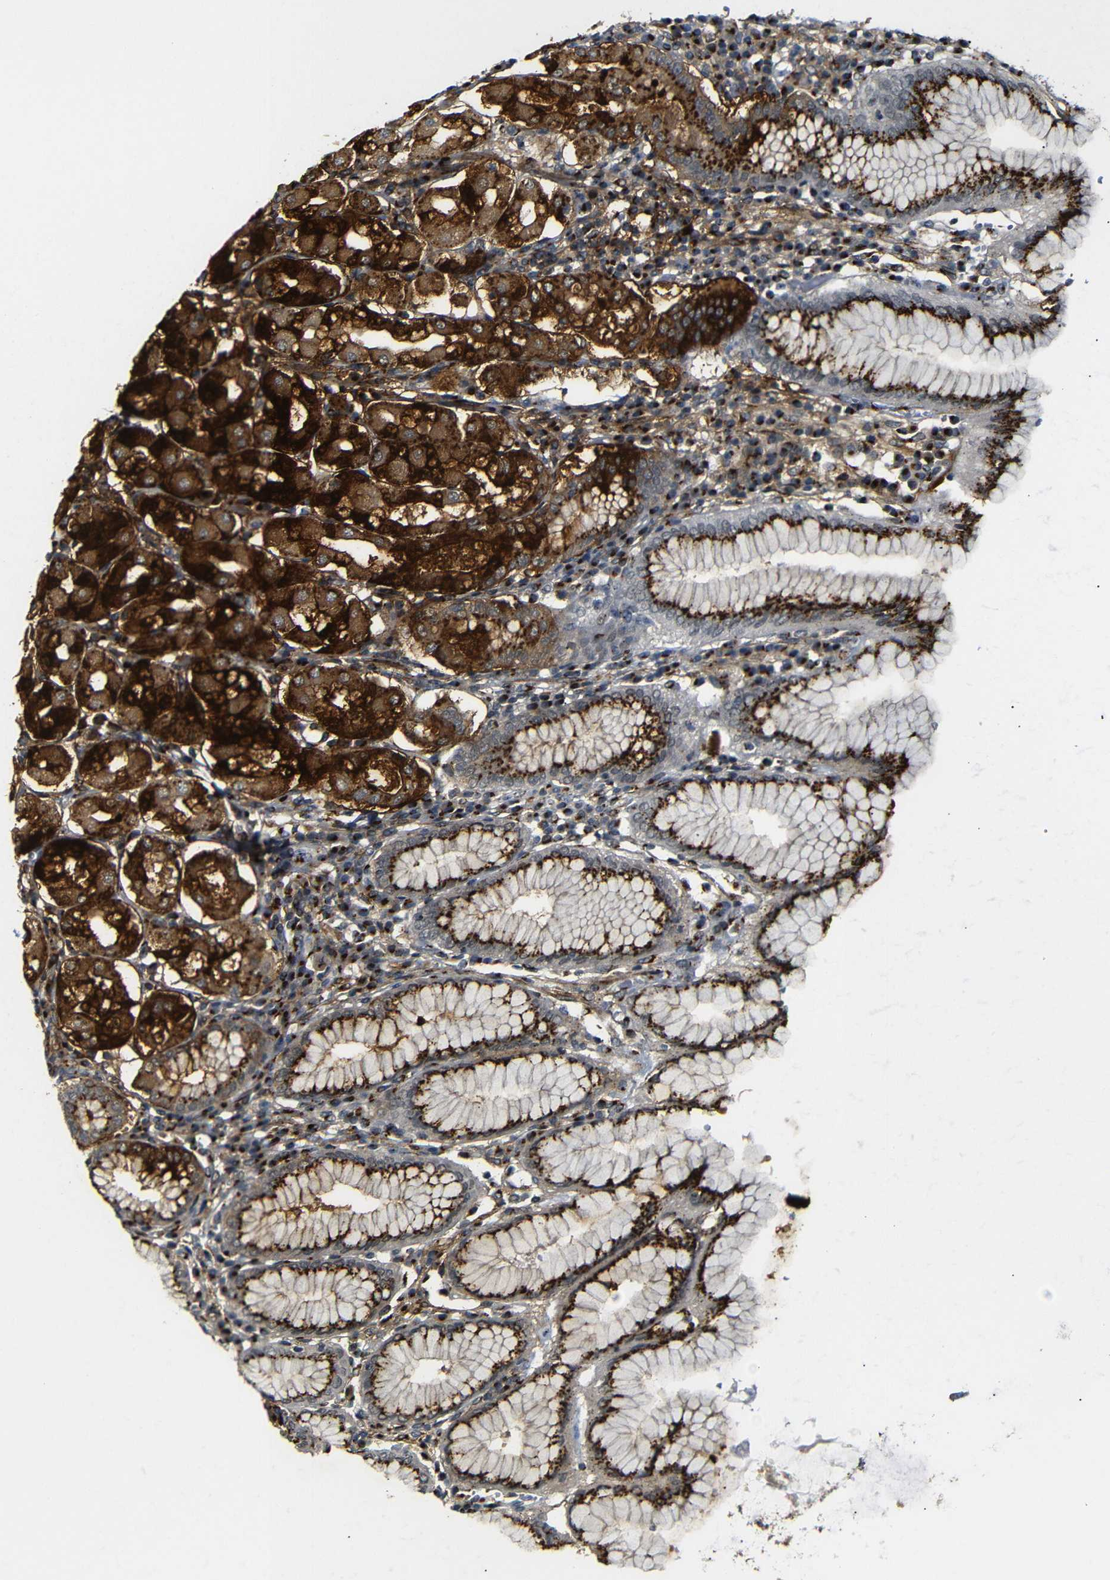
{"staining": {"intensity": "strong", "quantity": ">75%", "location": "cytoplasmic/membranous"}, "tissue": "stomach", "cell_type": "Glandular cells", "image_type": "normal", "snomed": [{"axis": "morphology", "description": "Normal tissue, NOS"}, {"axis": "topography", "description": "Stomach"}, {"axis": "topography", "description": "Stomach, lower"}], "caption": "Normal stomach demonstrates strong cytoplasmic/membranous positivity in approximately >75% of glandular cells, visualized by immunohistochemistry. (IHC, brightfield microscopy, high magnification).", "gene": "TGOLN2", "patient": {"sex": "female", "age": 56}}